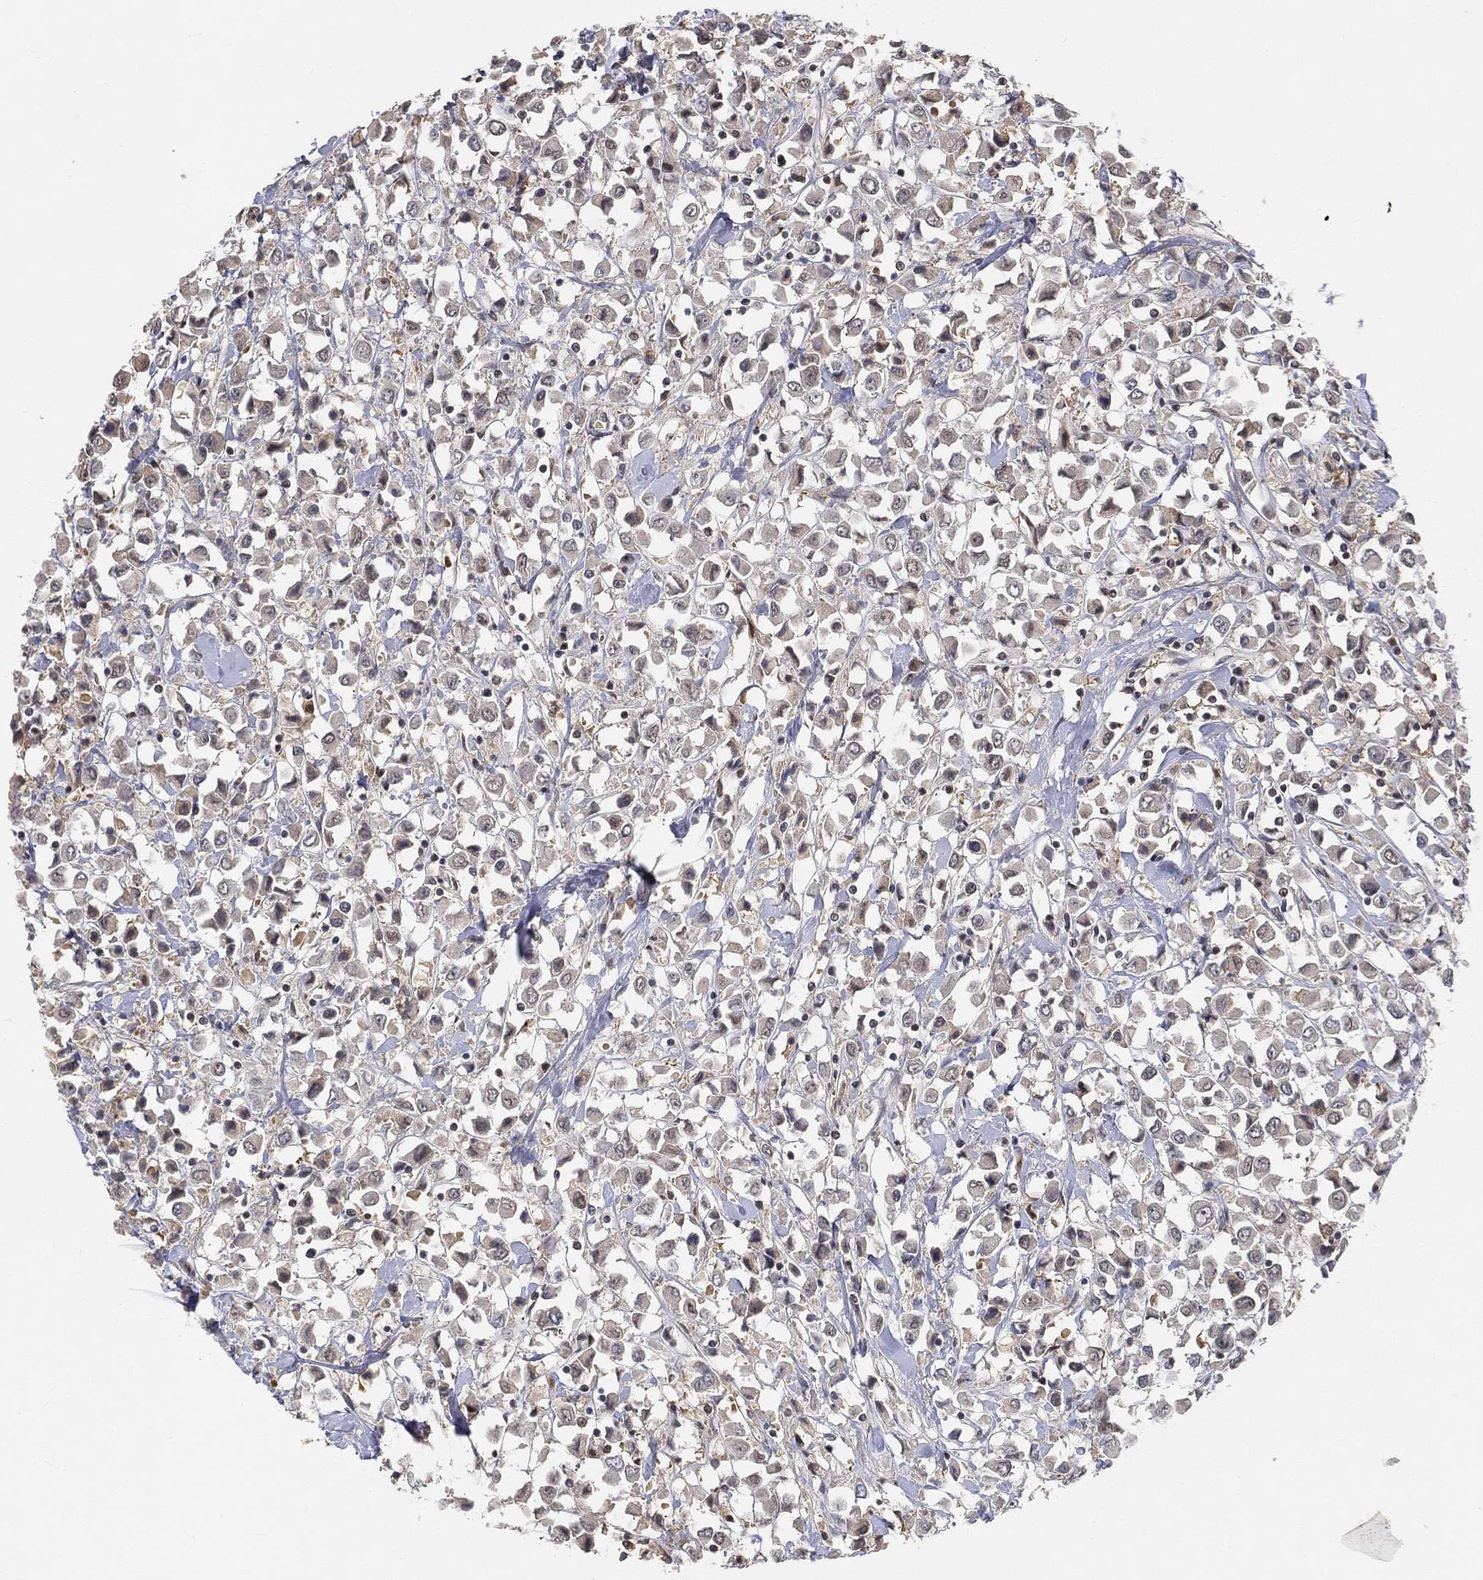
{"staining": {"intensity": "negative", "quantity": "none", "location": "none"}, "tissue": "breast cancer", "cell_type": "Tumor cells", "image_type": "cancer", "snomed": [{"axis": "morphology", "description": "Duct carcinoma"}, {"axis": "topography", "description": "Breast"}], "caption": "IHC of human breast cancer (infiltrating ductal carcinoma) exhibits no positivity in tumor cells.", "gene": "CRTC3", "patient": {"sex": "female", "age": 61}}